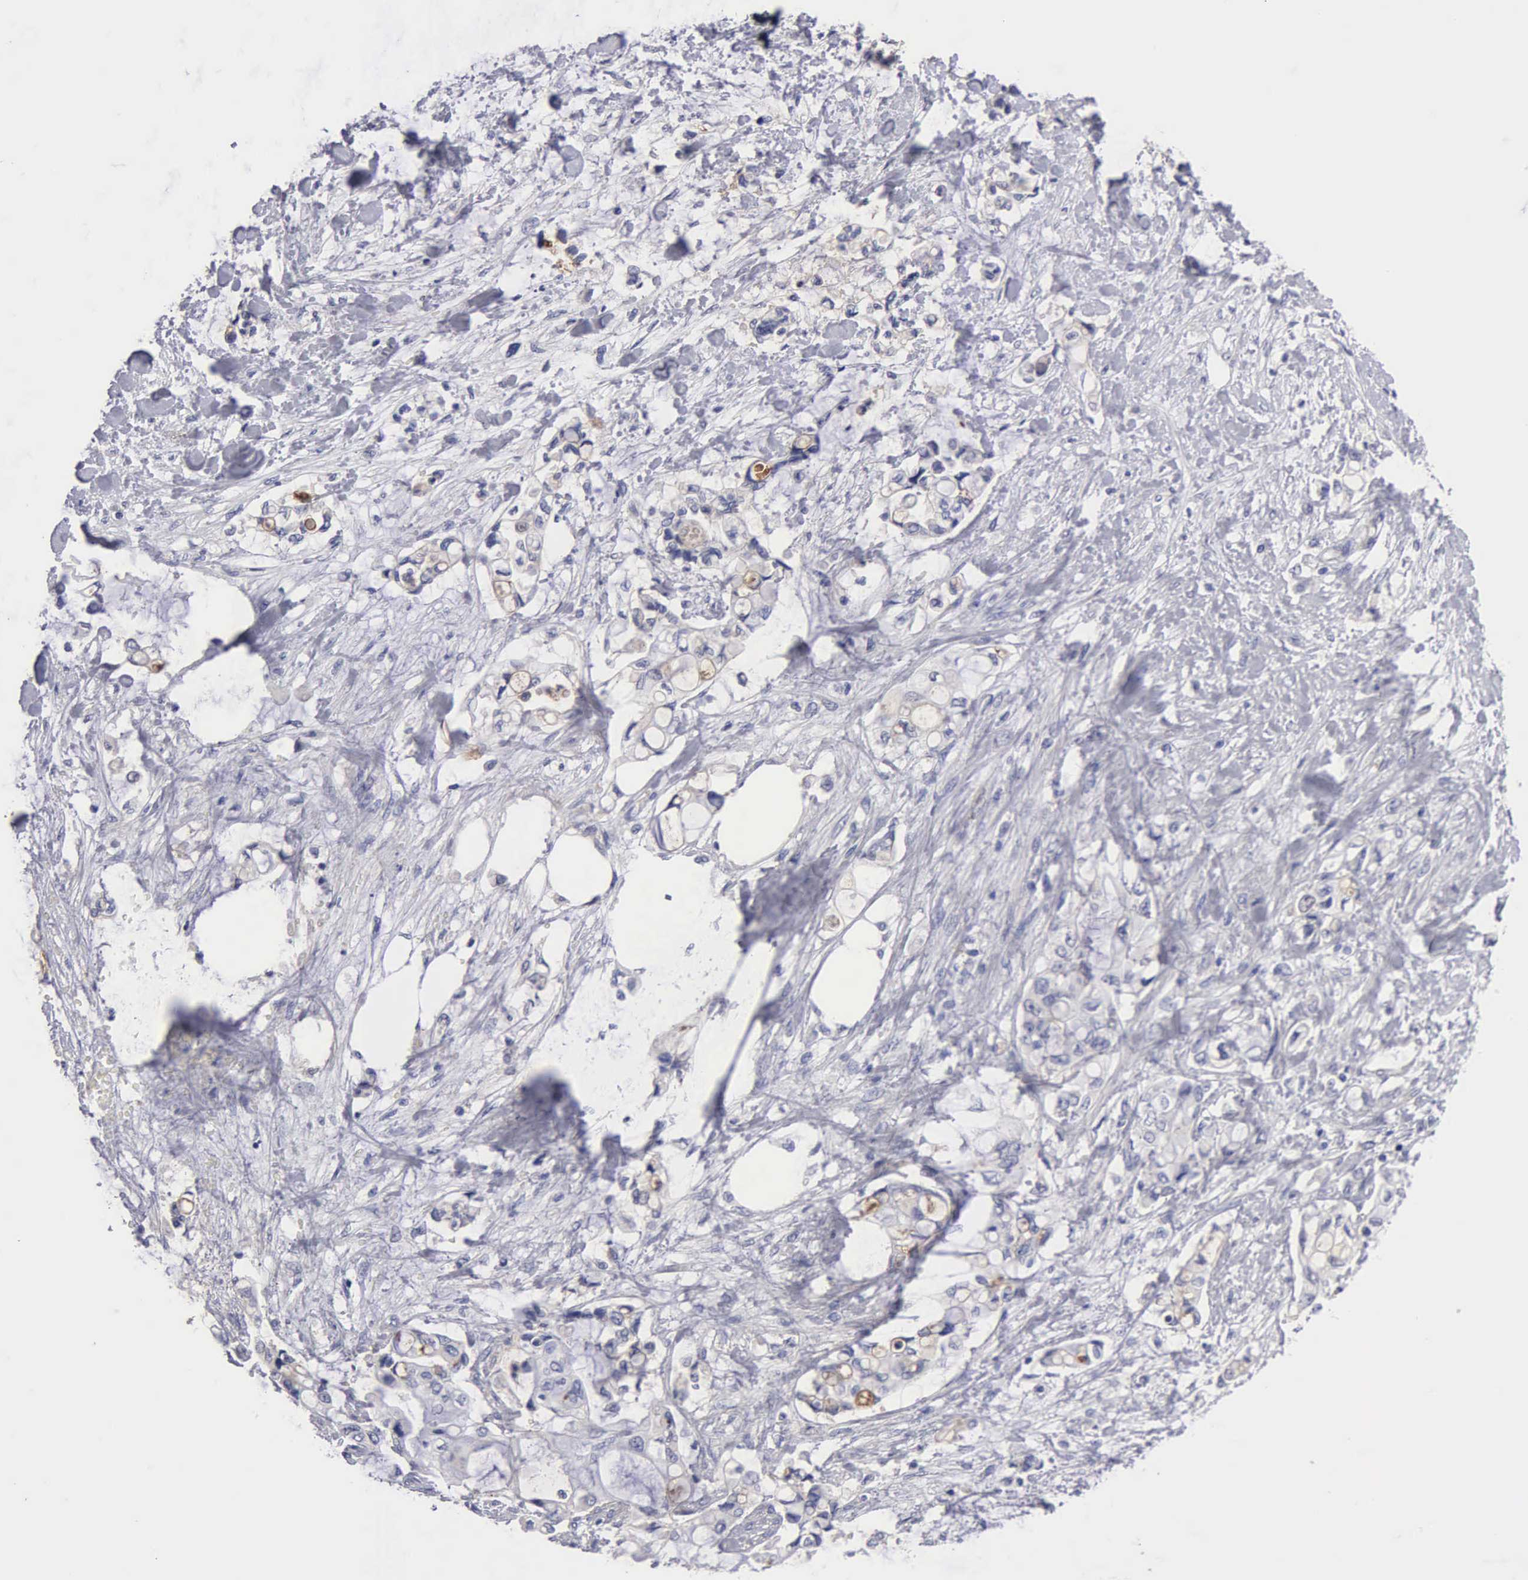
{"staining": {"intensity": "weak", "quantity": "<25%", "location": "cytoplasmic/membranous"}, "tissue": "pancreatic cancer", "cell_type": "Tumor cells", "image_type": "cancer", "snomed": [{"axis": "morphology", "description": "Adenocarcinoma, NOS"}, {"axis": "topography", "description": "Pancreas"}], "caption": "Tumor cells are negative for protein expression in human pancreatic cancer.", "gene": "RDX", "patient": {"sex": "female", "age": 70}}